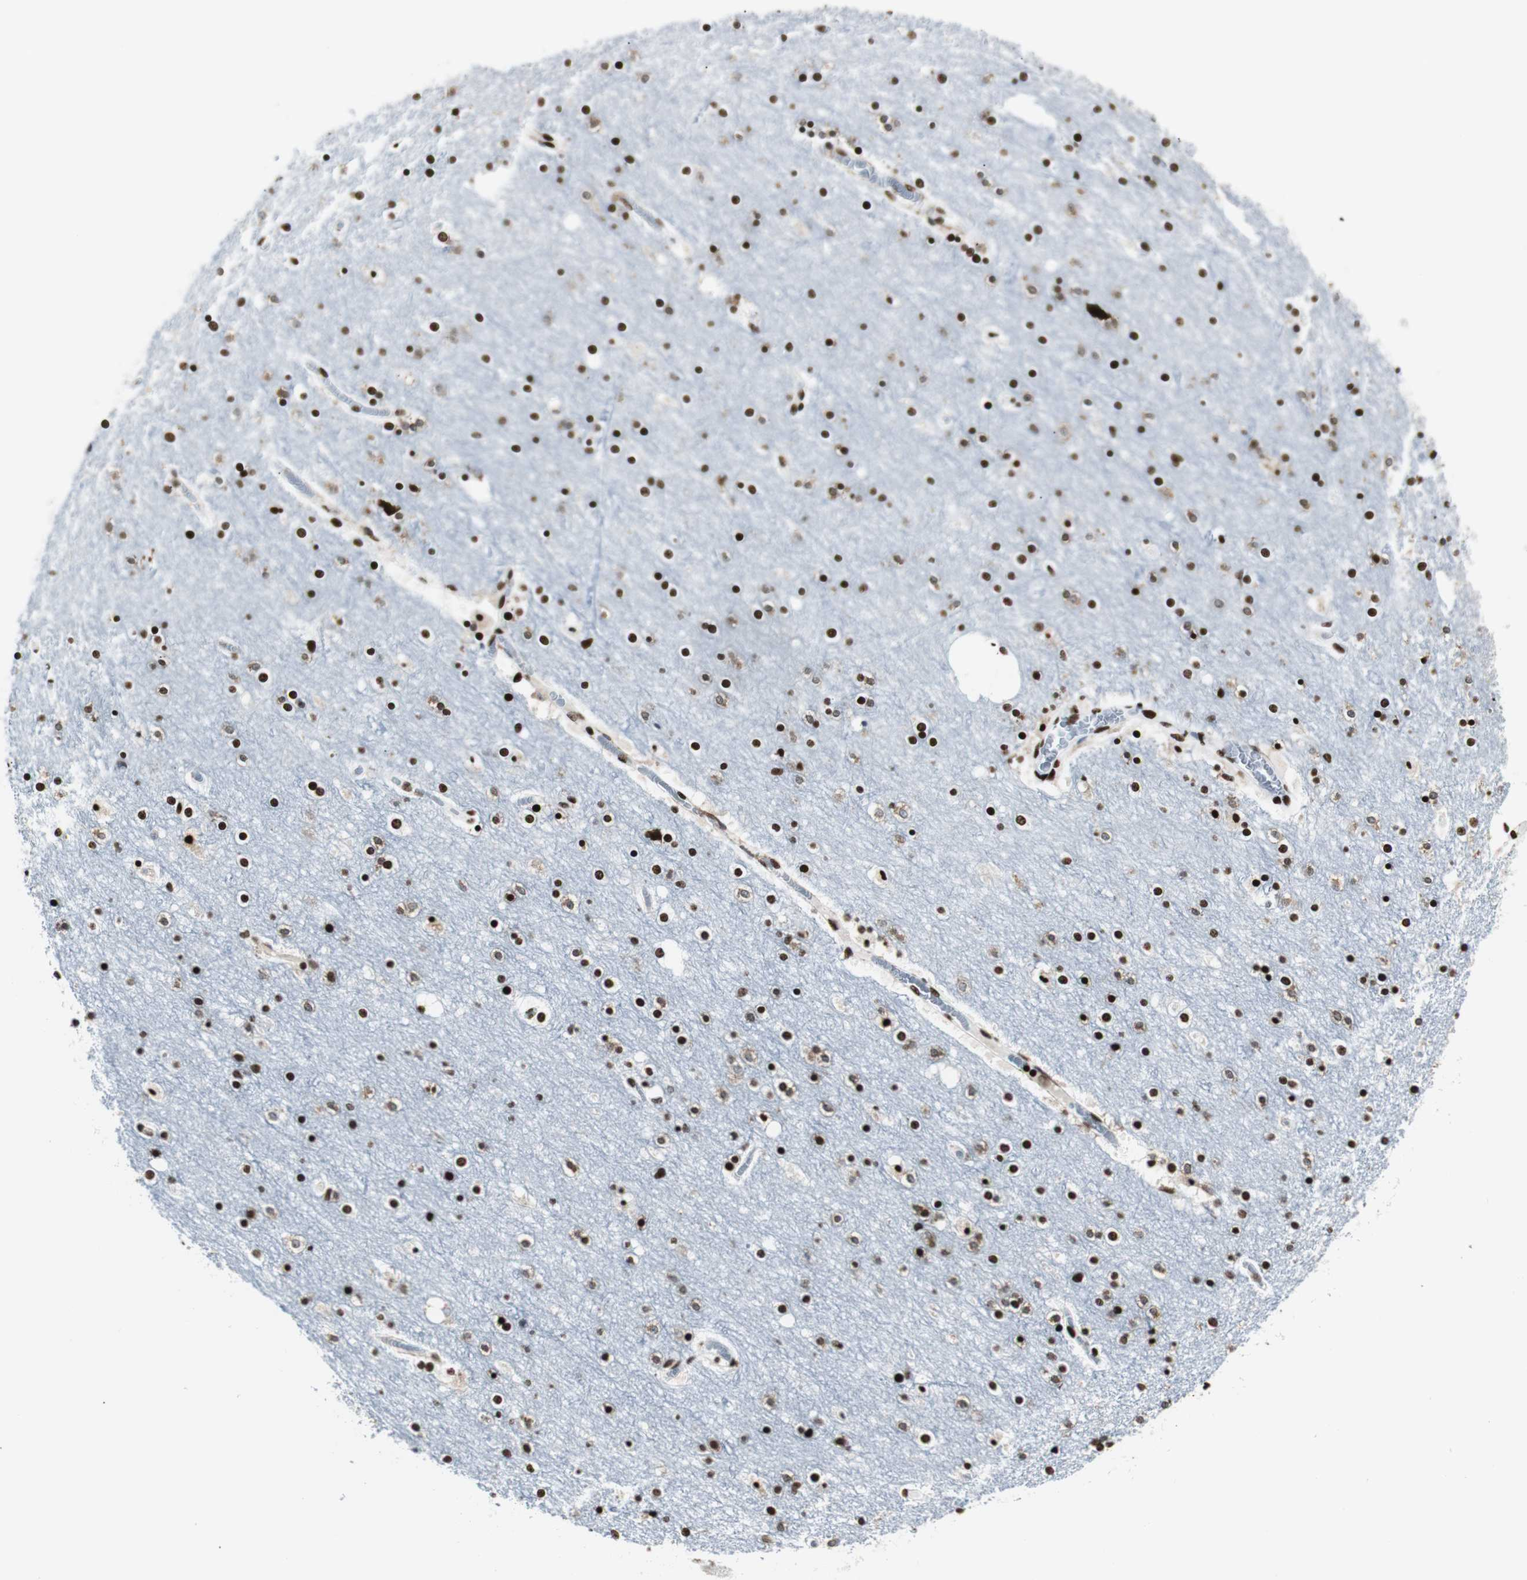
{"staining": {"intensity": "negative", "quantity": "none", "location": "none"}, "tissue": "cerebral cortex", "cell_type": "Endothelial cells", "image_type": "normal", "snomed": [{"axis": "morphology", "description": "Normal tissue, NOS"}, {"axis": "topography", "description": "Cerebral cortex"}], "caption": "DAB immunohistochemical staining of normal cerebral cortex reveals no significant positivity in endothelial cells. Nuclei are stained in blue.", "gene": "NCL", "patient": {"sex": "female", "age": 54}}